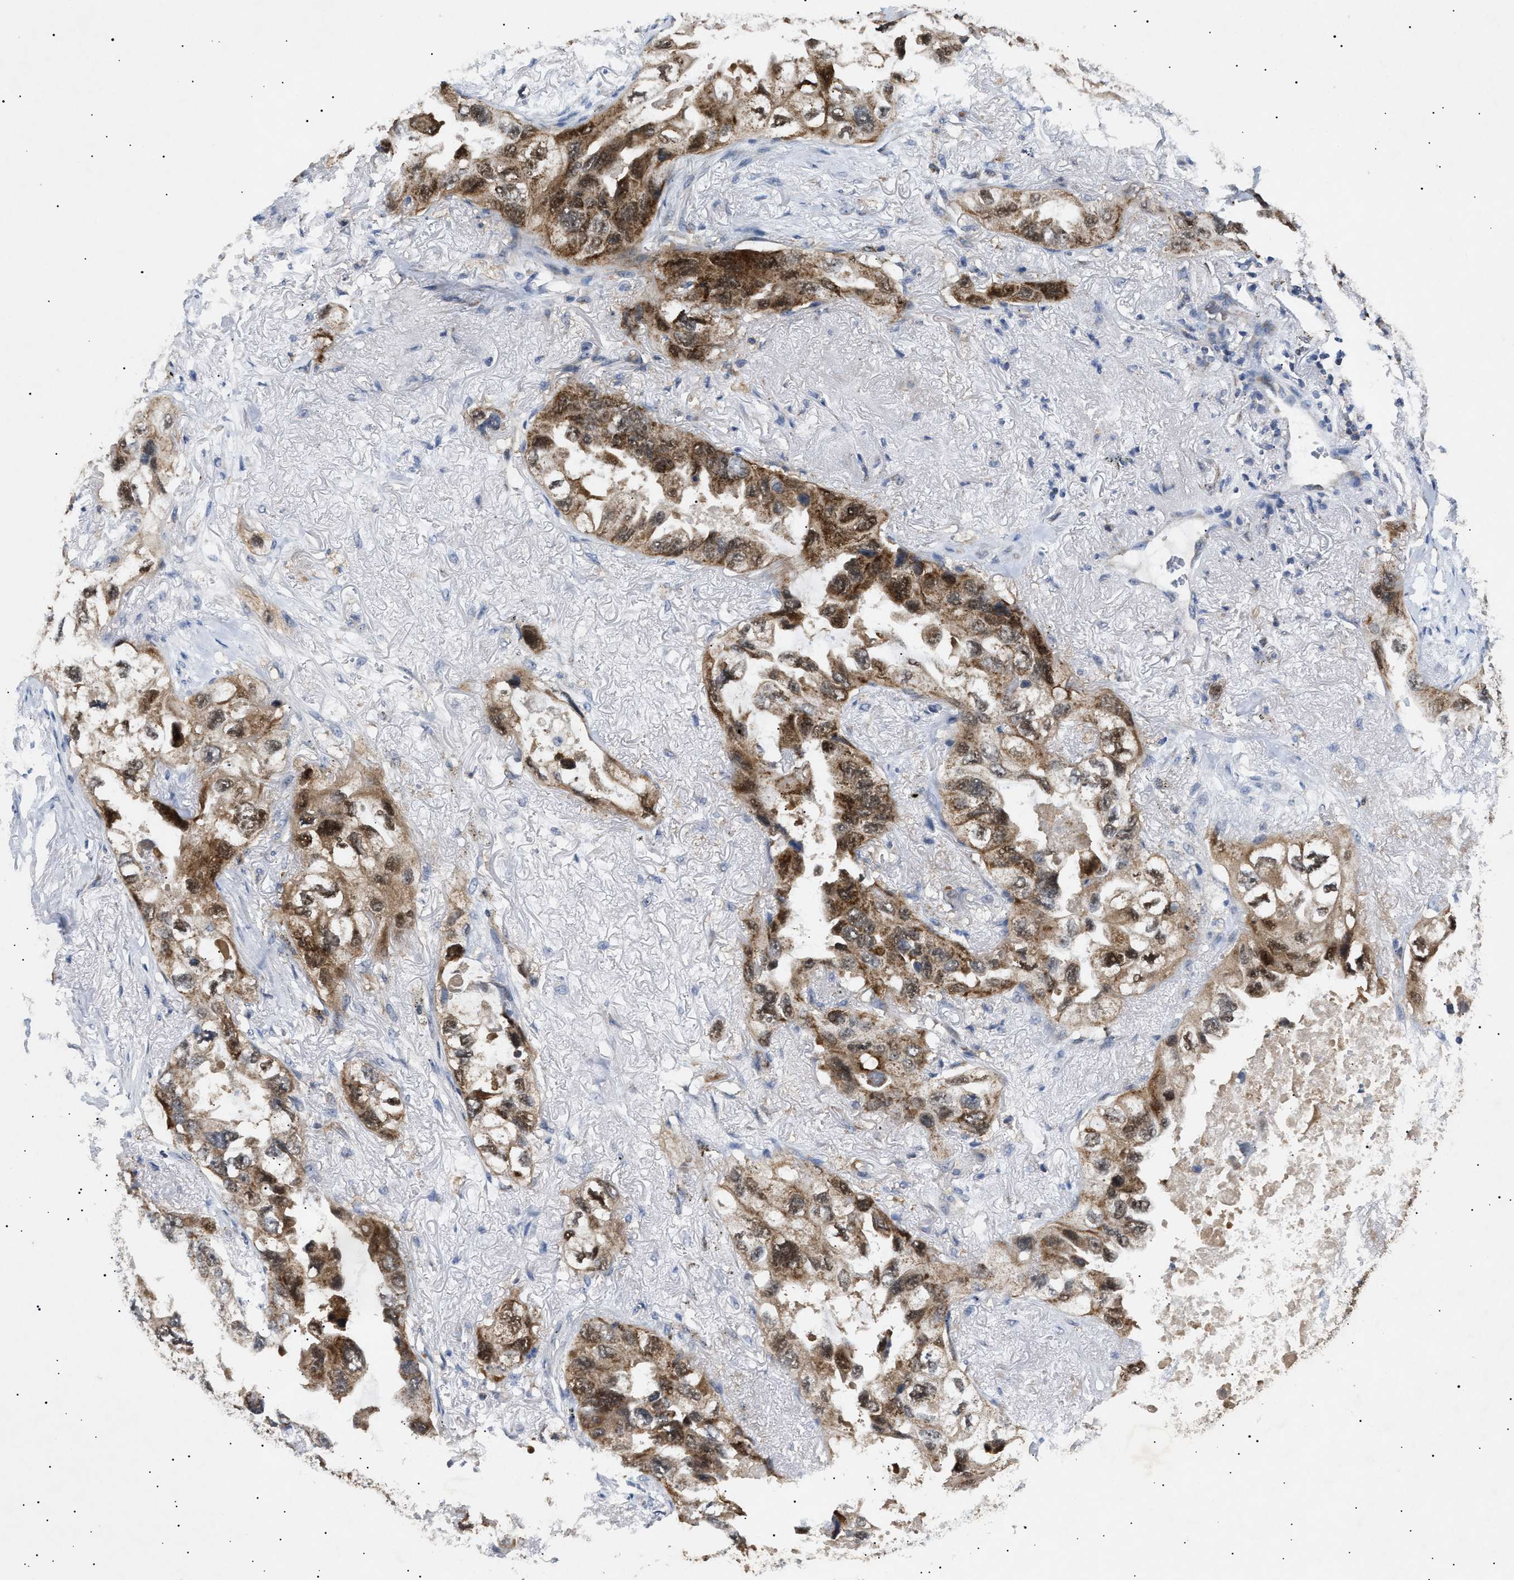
{"staining": {"intensity": "moderate", "quantity": "25%-75%", "location": "cytoplasmic/membranous"}, "tissue": "lung cancer", "cell_type": "Tumor cells", "image_type": "cancer", "snomed": [{"axis": "morphology", "description": "Squamous cell carcinoma, NOS"}, {"axis": "topography", "description": "Lung"}], "caption": "DAB immunohistochemical staining of human lung cancer shows moderate cytoplasmic/membranous protein staining in approximately 25%-75% of tumor cells.", "gene": "SIRT5", "patient": {"sex": "female", "age": 73}}